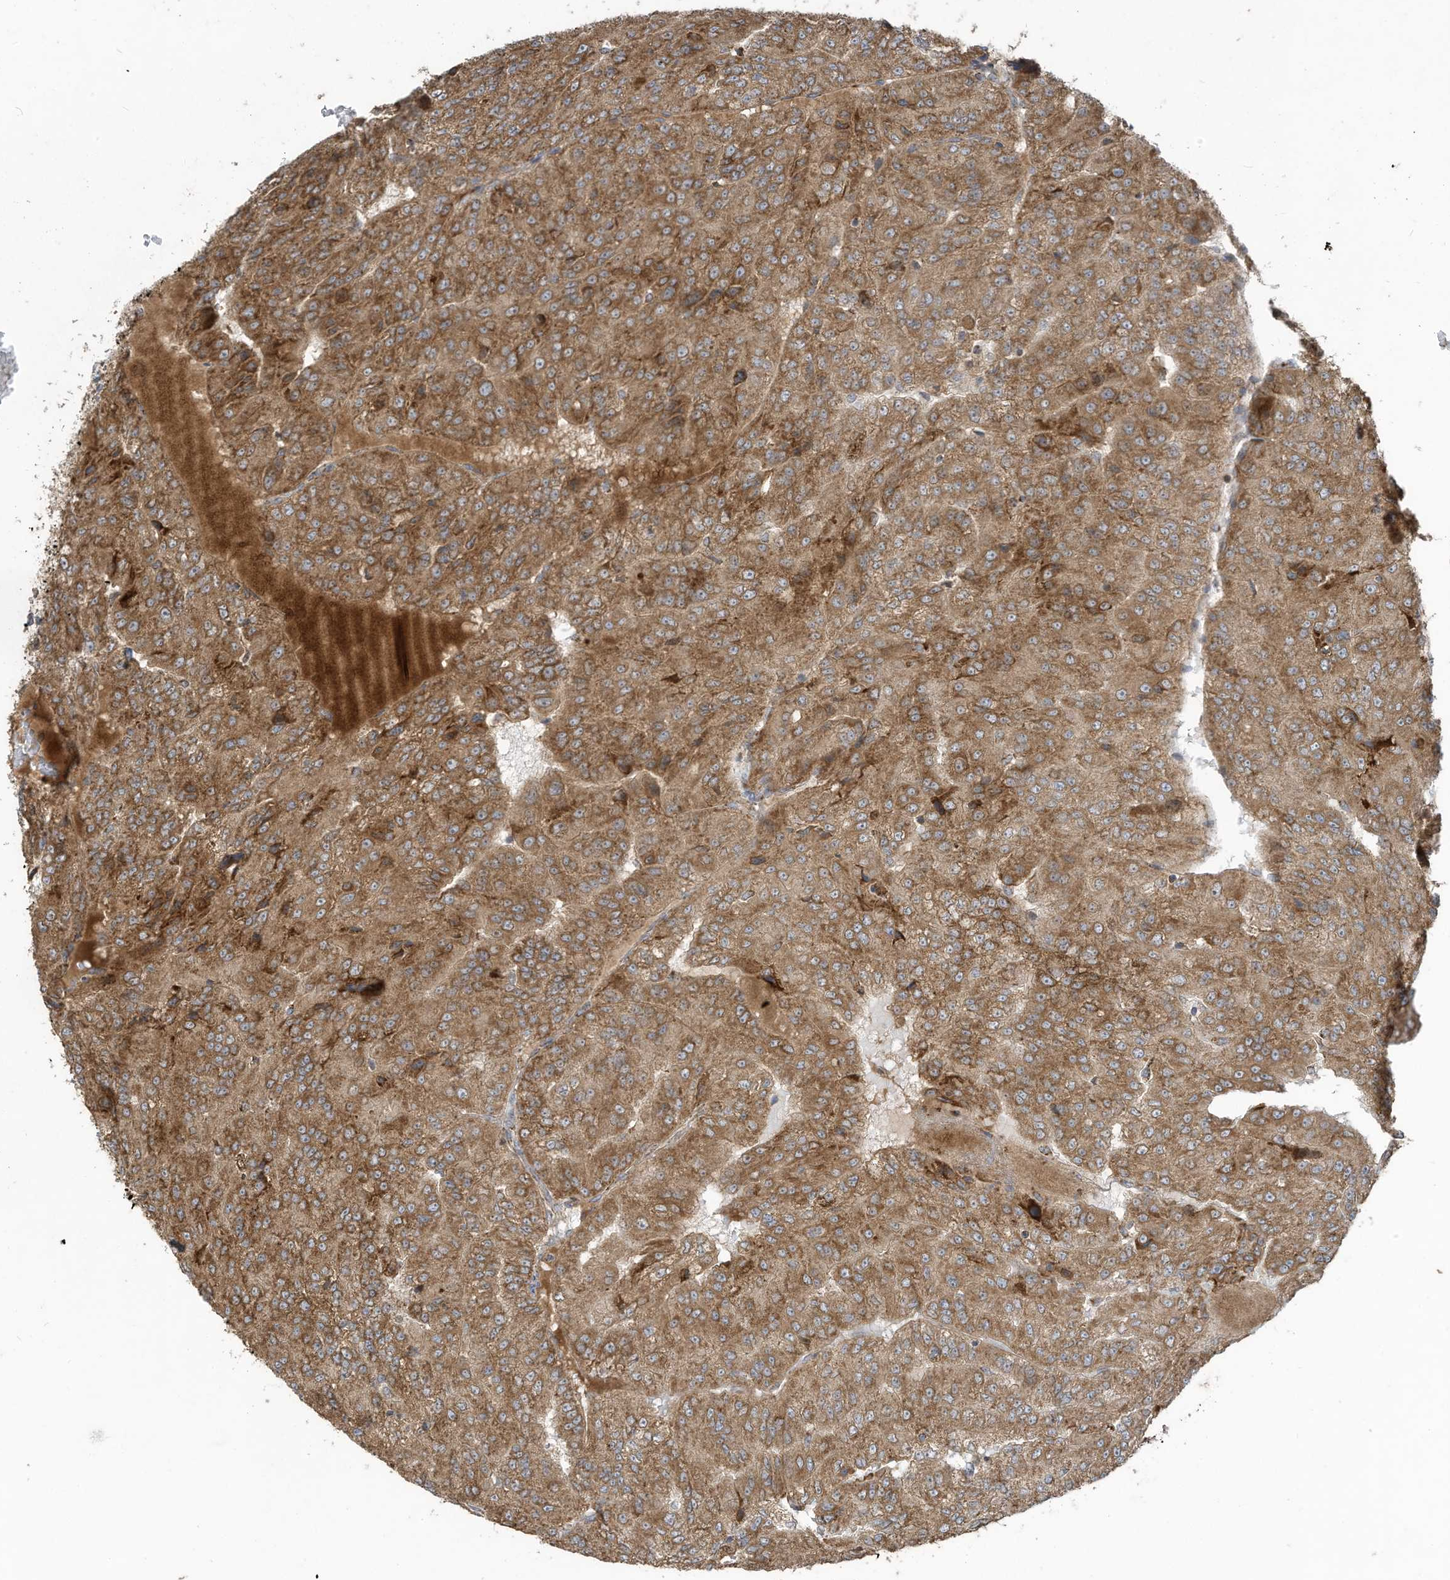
{"staining": {"intensity": "moderate", "quantity": ">75%", "location": "cytoplasmic/membranous"}, "tissue": "renal cancer", "cell_type": "Tumor cells", "image_type": "cancer", "snomed": [{"axis": "morphology", "description": "Adenocarcinoma, NOS"}, {"axis": "topography", "description": "Kidney"}], "caption": "Human renal adenocarcinoma stained with a brown dye exhibits moderate cytoplasmic/membranous positive expression in approximately >75% of tumor cells.", "gene": "C2orf74", "patient": {"sex": "female", "age": 63}}